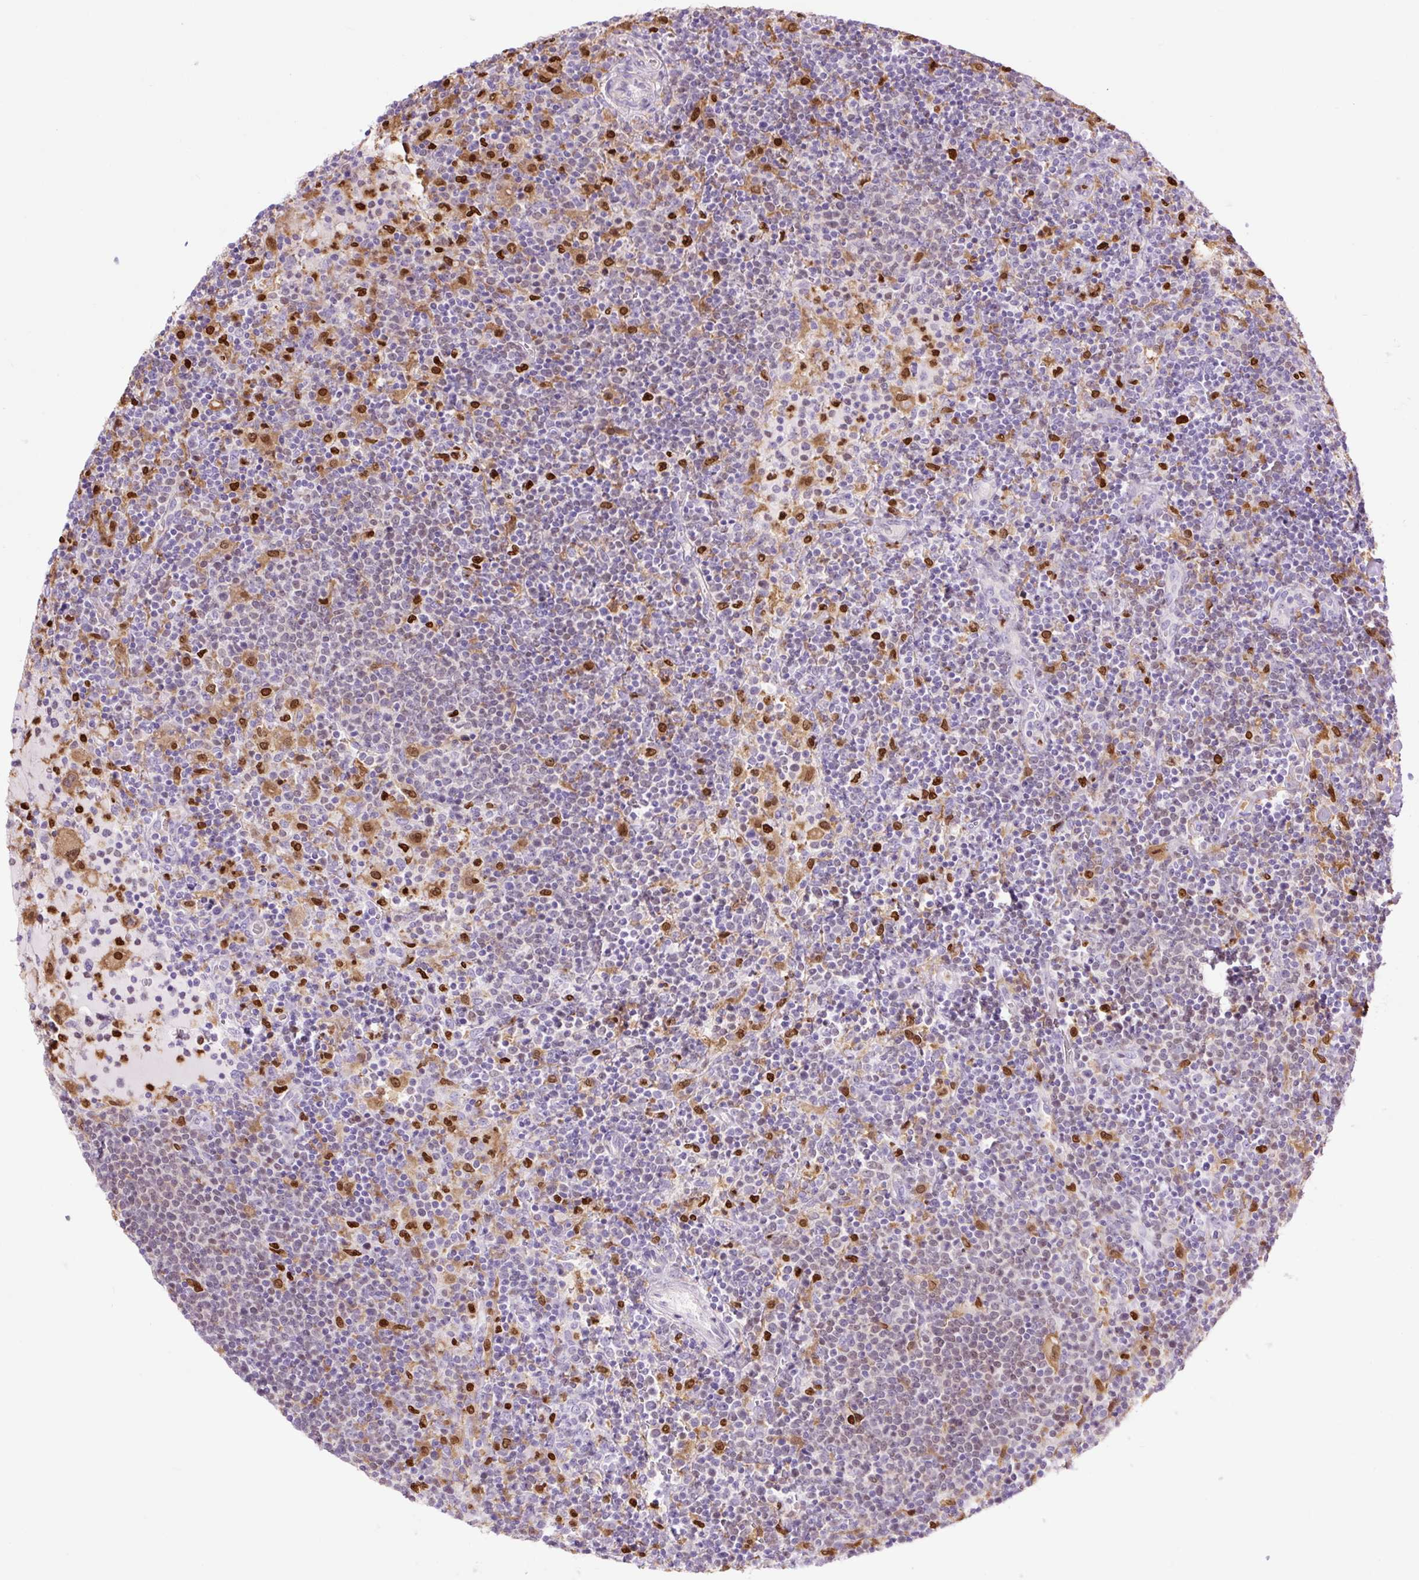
{"staining": {"intensity": "negative", "quantity": "none", "location": "none"}, "tissue": "lymphoma", "cell_type": "Tumor cells", "image_type": "cancer", "snomed": [{"axis": "morphology", "description": "Malignant lymphoma, non-Hodgkin's type, High grade"}, {"axis": "topography", "description": "Lymph node"}], "caption": "A high-resolution histopathology image shows IHC staining of malignant lymphoma, non-Hodgkin's type (high-grade), which exhibits no significant positivity in tumor cells.", "gene": "SPI1", "patient": {"sex": "male", "age": 61}}